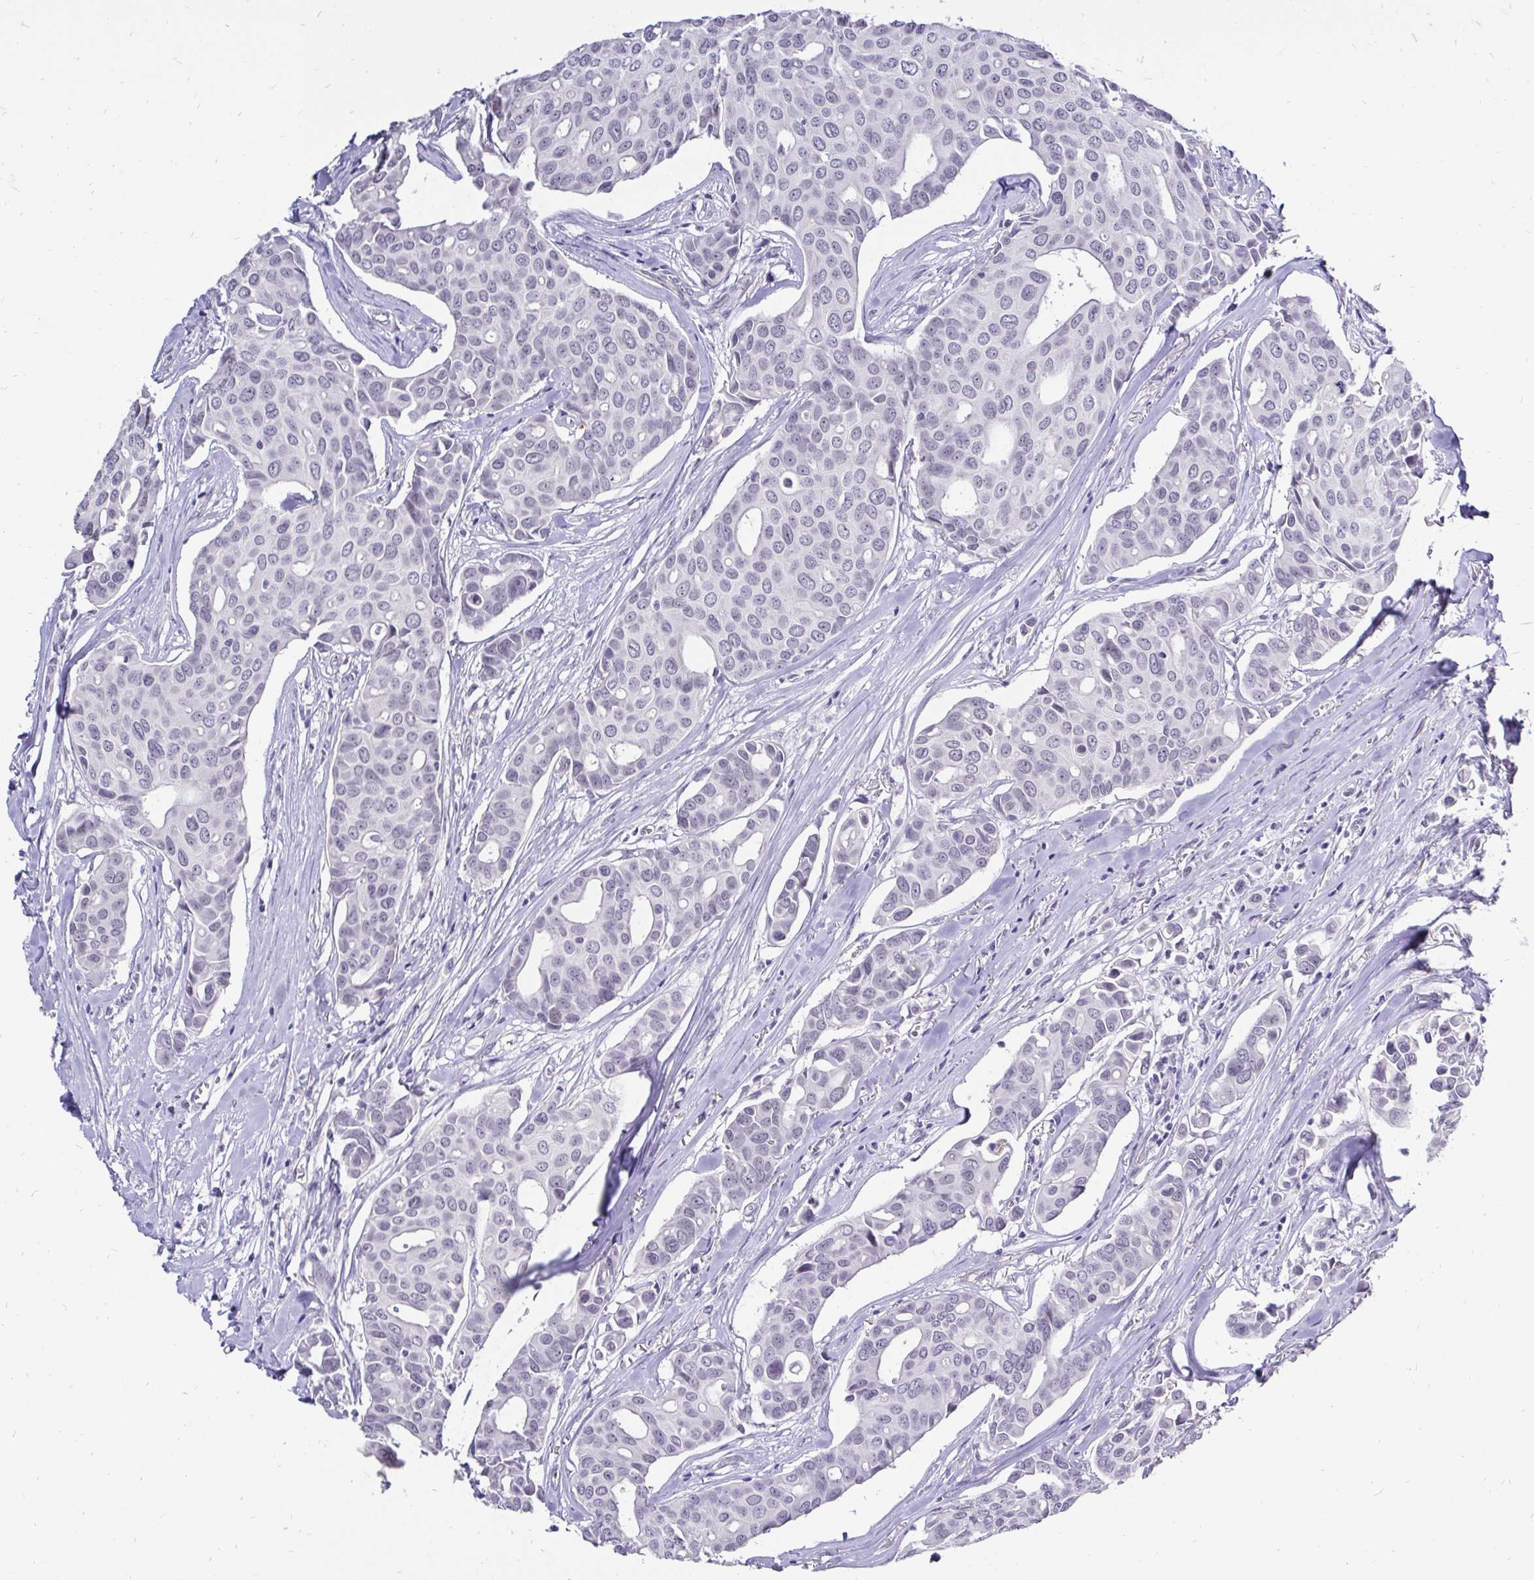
{"staining": {"intensity": "negative", "quantity": "none", "location": "none"}, "tissue": "breast cancer", "cell_type": "Tumor cells", "image_type": "cancer", "snomed": [{"axis": "morphology", "description": "Duct carcinoma"}, {"axis": "topography", "description": "Breast"}], "caption": "High magnification brightfield microscopy of invasive ductal carcinoma (breast) stained with DAB (brown) and counterstained with hematoxylin (blue): tumor cells show no significant expression.", "gene": "ZNF860", "patient": {"sex": "female", "age": 54}}